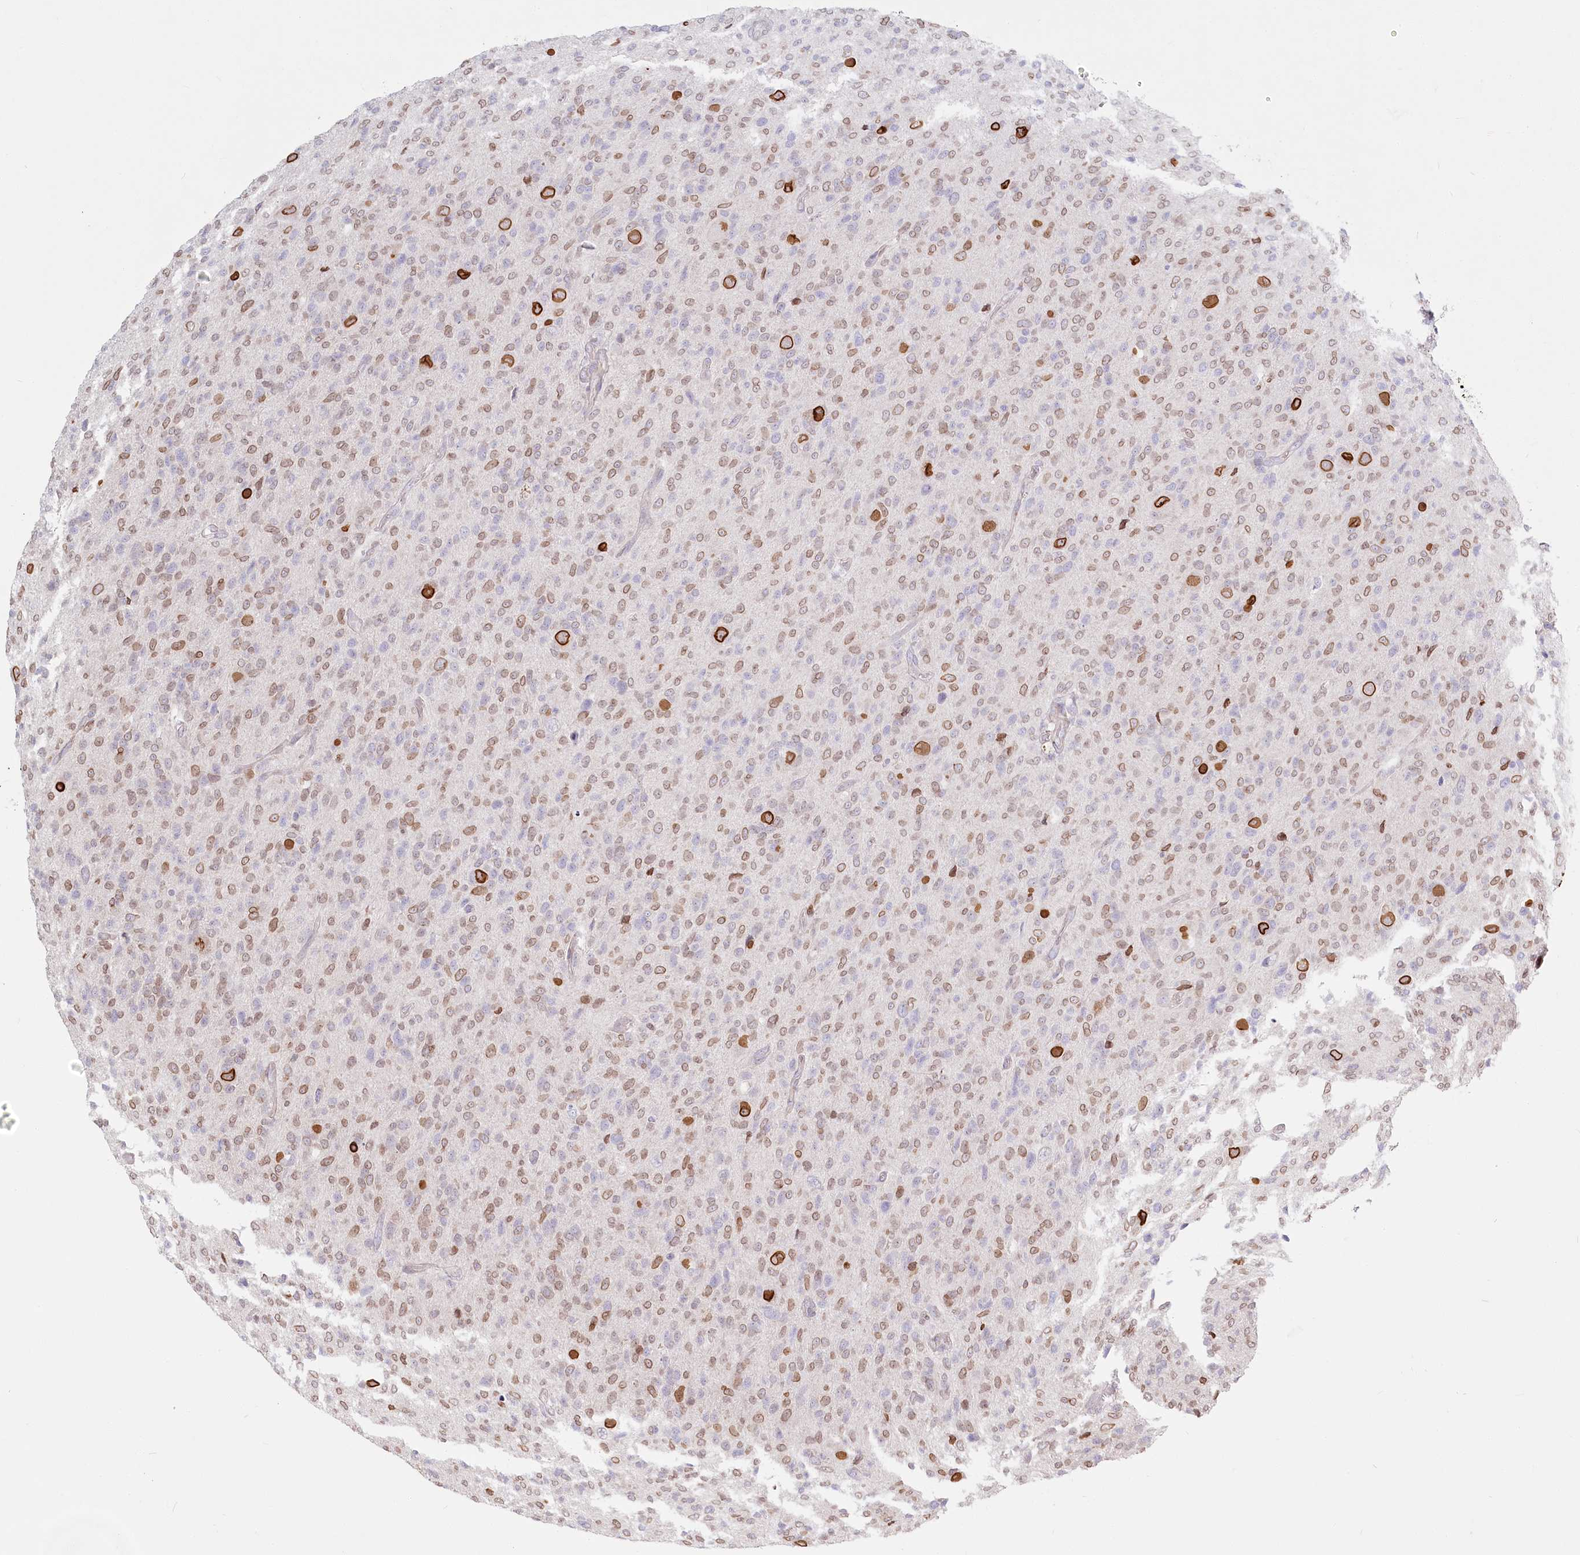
{"staining": {"intensity": "moderate", "quantity": ">75%", "location": "cytoplasmic/membranous,nuclear"}, "tissue": "glioma", "cell_type": "Tumor cells", "image_type": "cancer", "snomed": [{"axis": "morphology", "description": "Glioma, malignant, High grade"}, {"axis": "topography", "description": "Brain"}], "caption": "This is an image of IHC staining of malignant high-grade glioma, which shows moderate positivity in the cytoplasmic/membranous and nuclear of tumor cells.", "gene": "SPINK13", "patient": {"sex": "female", "age": 57}}